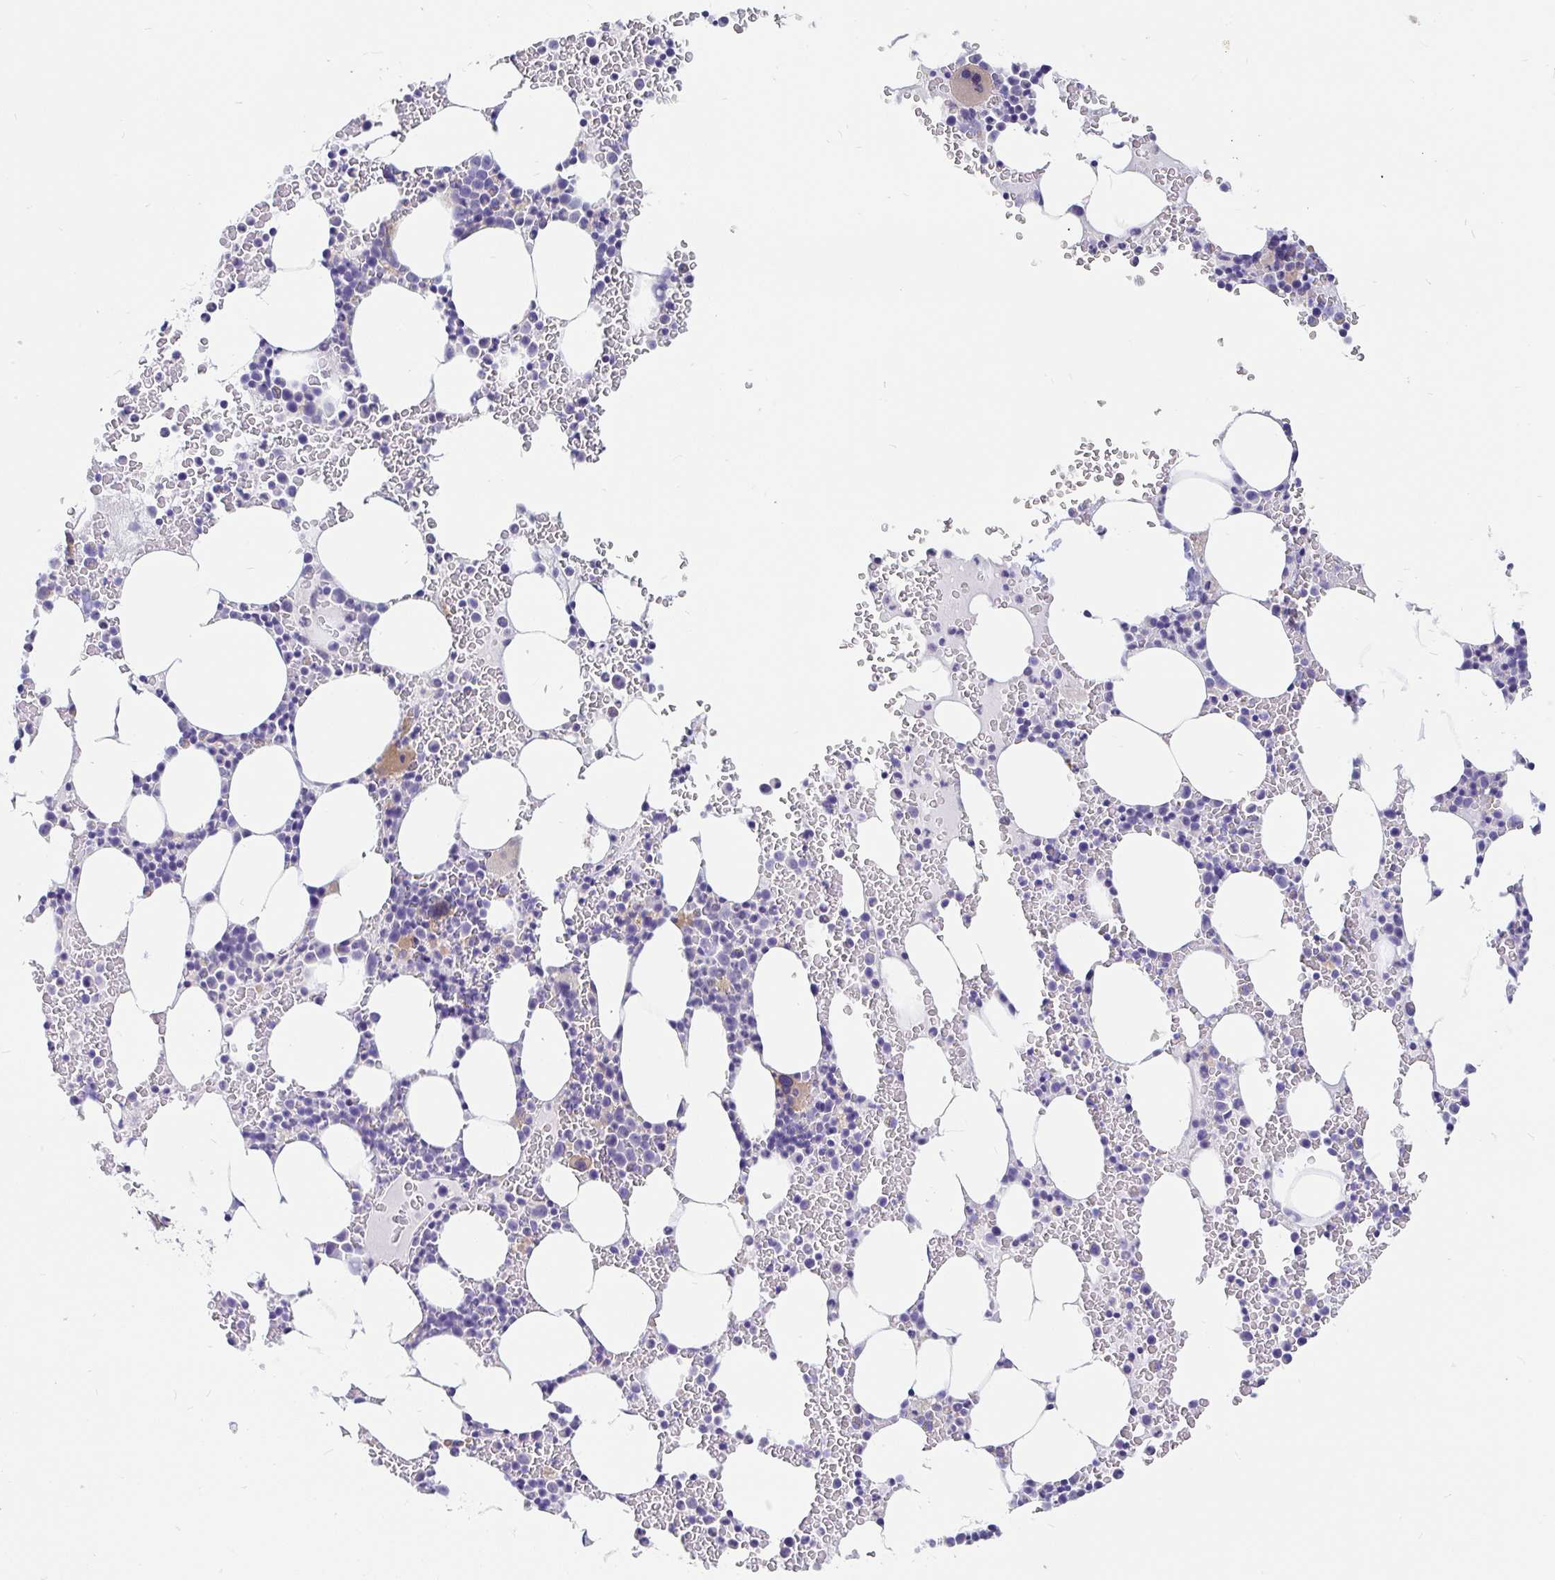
{"staining": {"intensity": "weak", "quantity": "<25%", "location": "cytoplasmic/membranous"}, "tissue": "bone marrow", "cell_type": "Hematopoietic cells", "image_type": "normal", "snomed": [{"axis": "morphology", "description": "Normal tissue, NOS"}, {"axis": "topography", "description": "Bone marrow"}], "caption": "Protein analysis of benign bone marrow displays no significant expression in hematopoietic cells. (Stains: DAB immunohistochemistry (IHC) with hematoxylin counter stain, Microscopy: brightfield microscopy at high magnification).", "gene": "INTS5", "patient": {"sex": "female", "age": 62}}